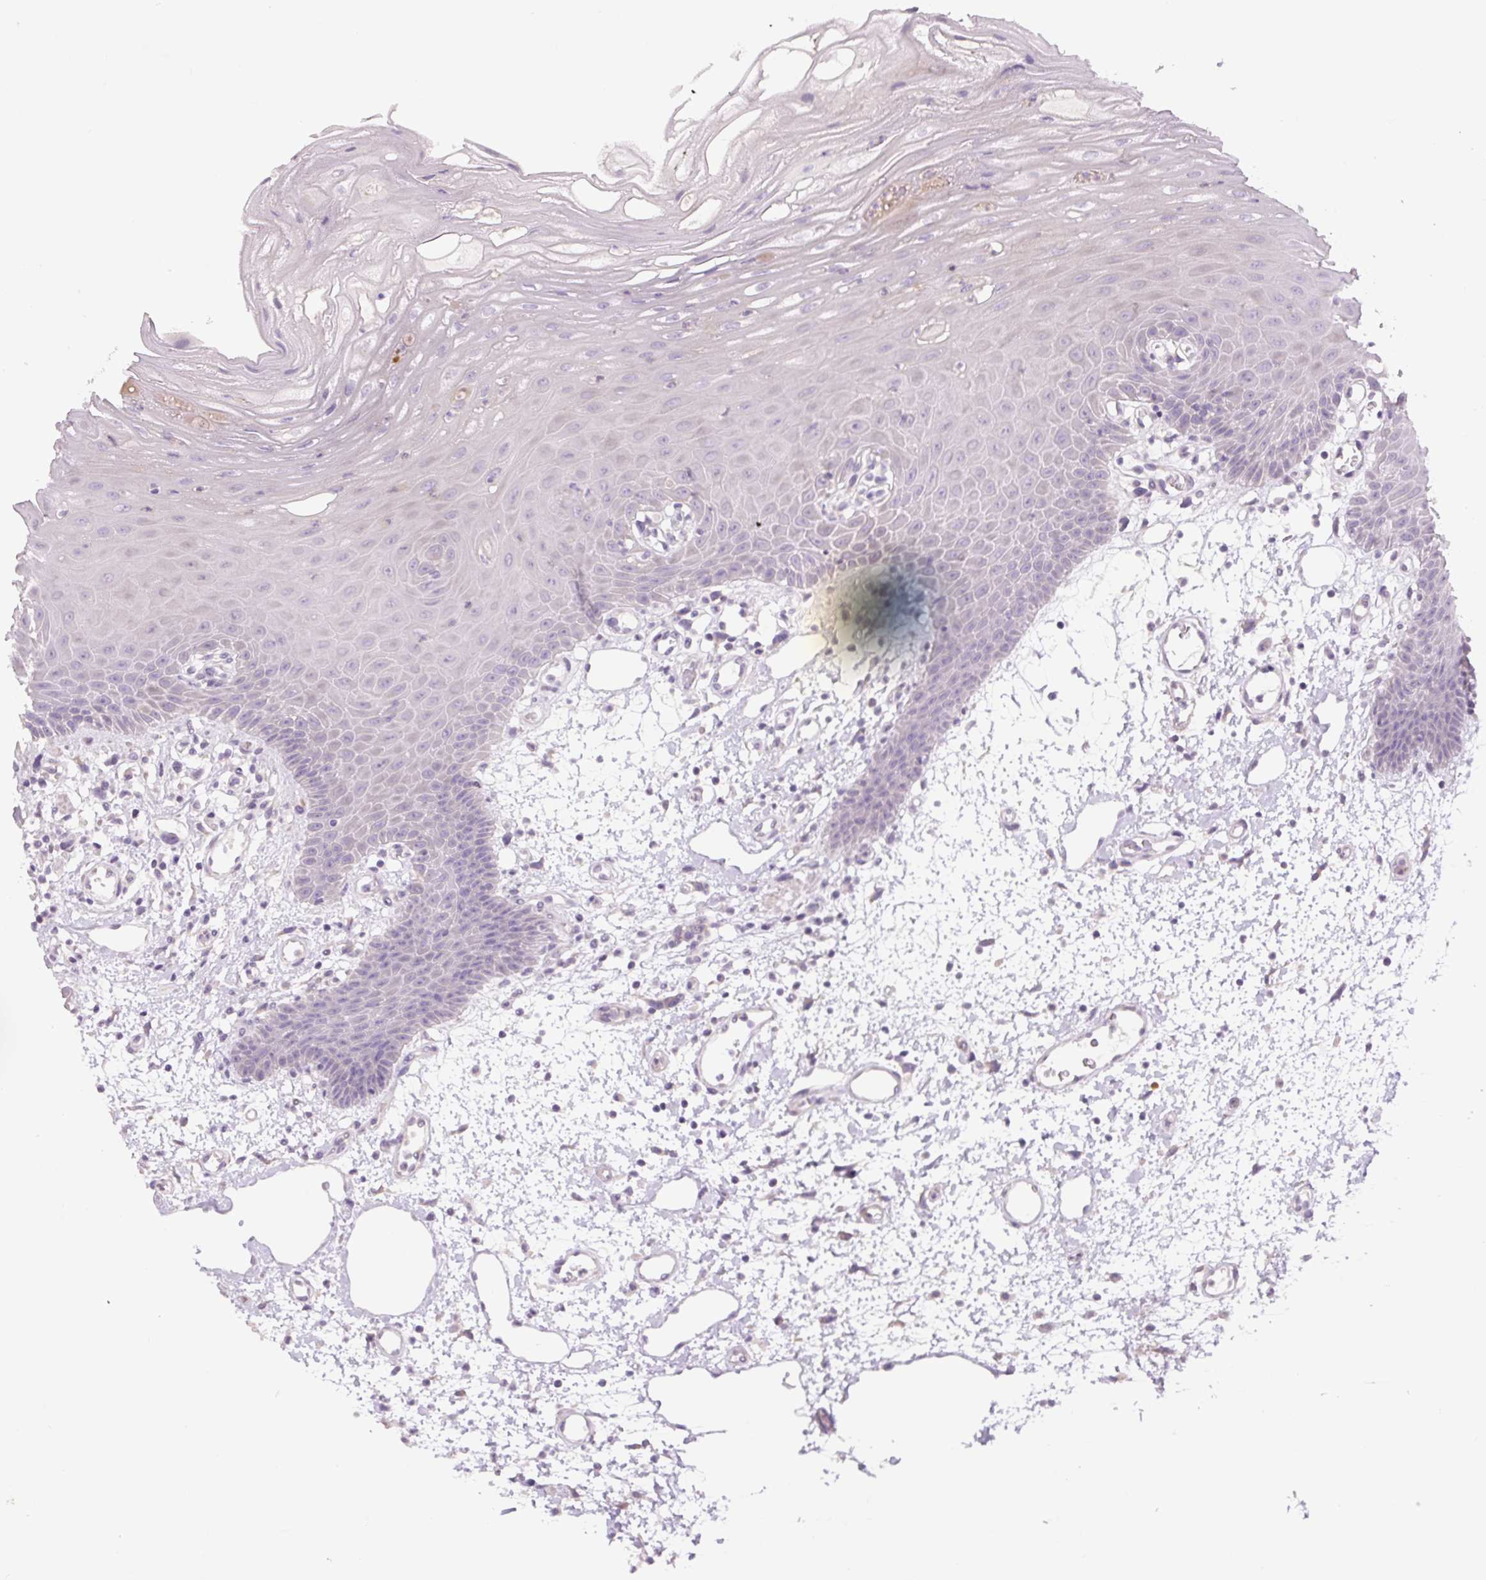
{"staining": {"intensity": "negative", "quantity": "none", "location": "none"}, "tissue": "oral mucosa", "cell_type": "Squamous epithelial cells", "image_type": "normal", "snomed": [{"axis": "morphology", "description": "Normal tissue, NOS"}, {"axis": "topography", "description": "Oral tissue"}], "caption": "Squamous epithelial cells are negative for brown protein staining in normal oral mucosa. (Stains: DAB immunohistochemistry (IHC) with hematoxylin counter stain, Microscopy: brightfield microscopy at high magnification).", "gene": "TMEM100", "patient": {"sex": "female", "age": 59}}